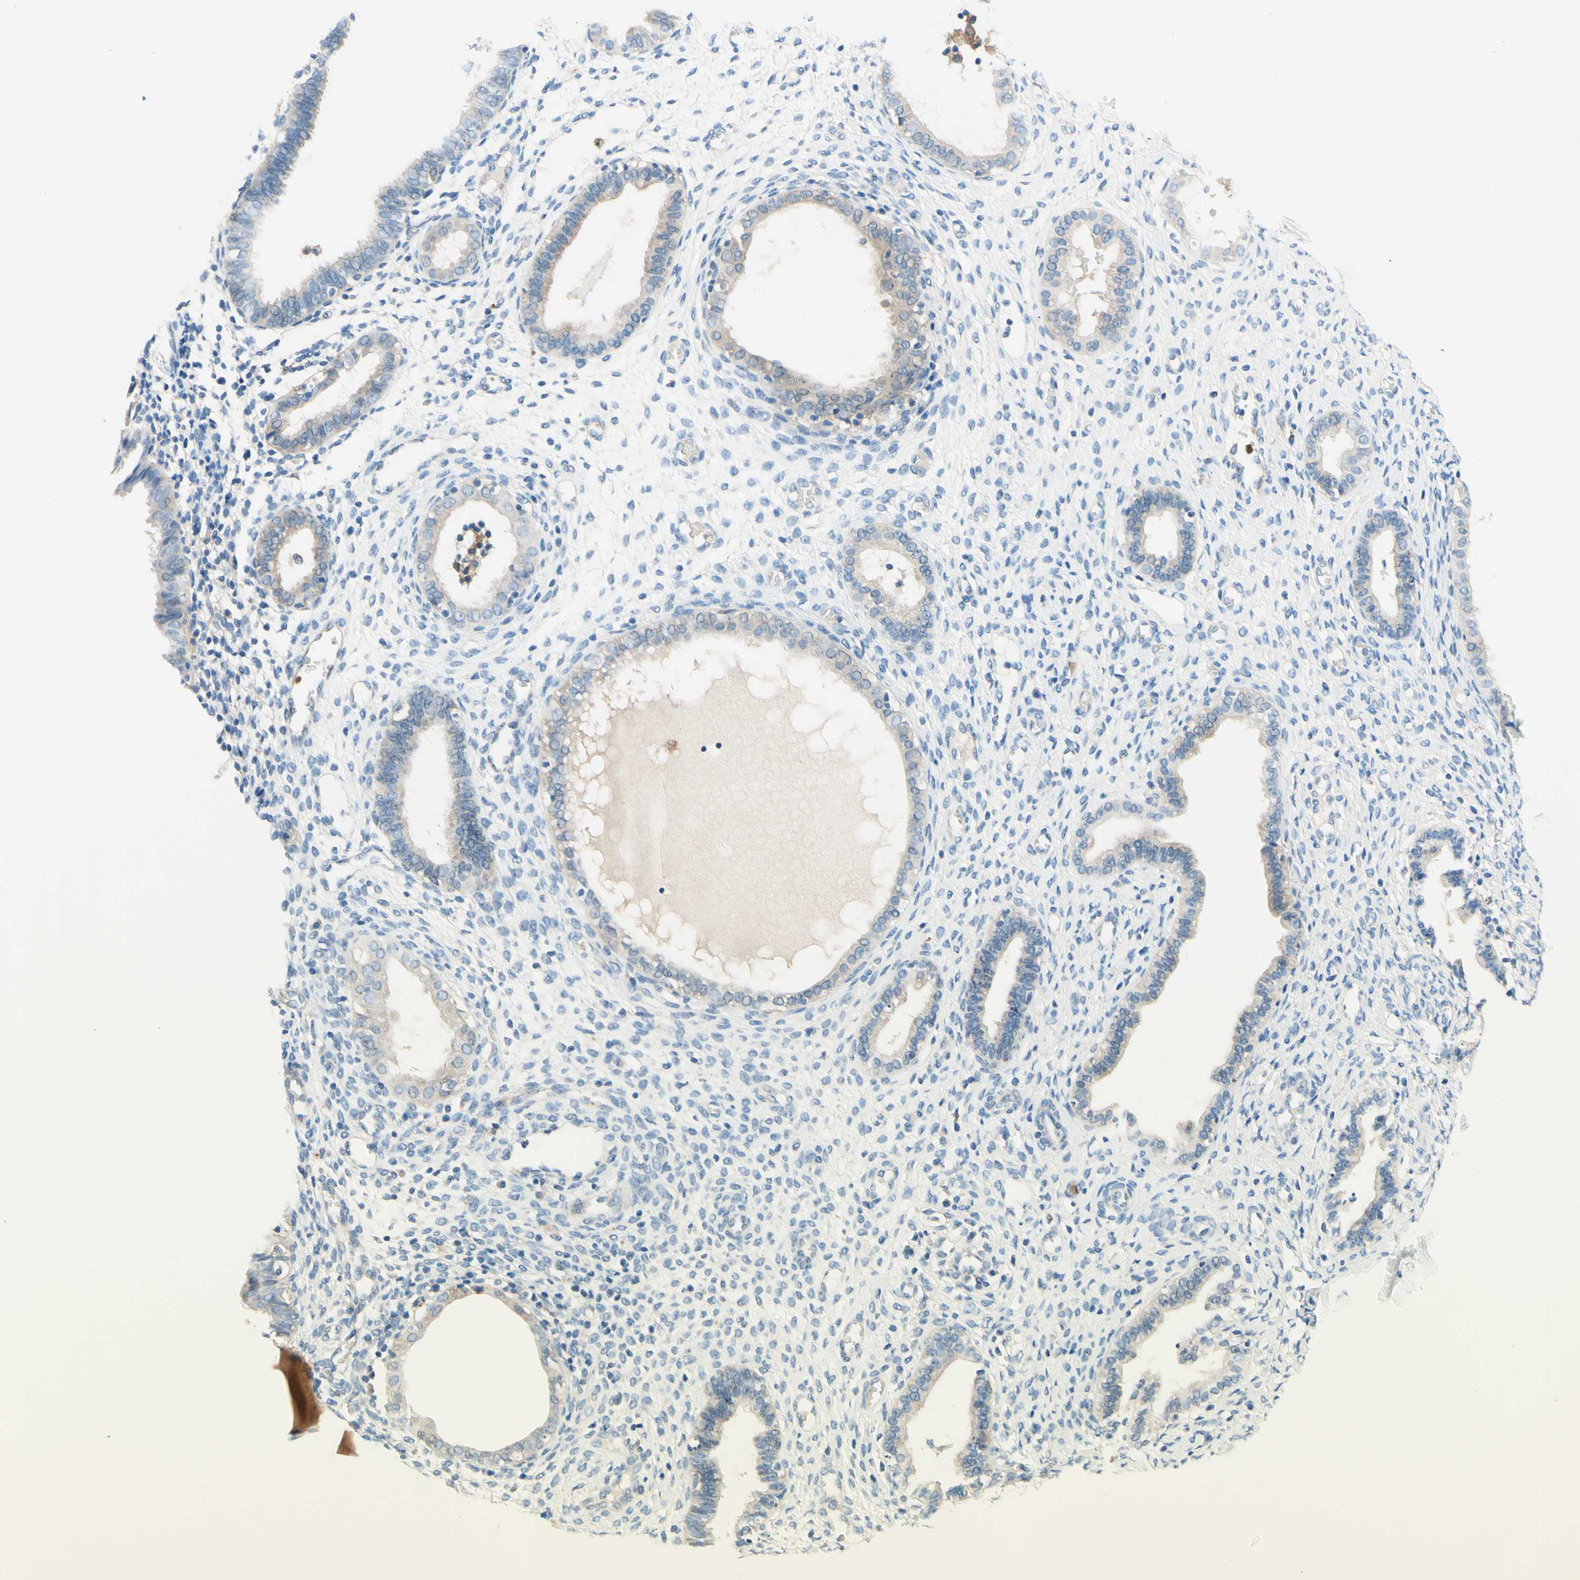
{"staining": {"intensity": "negative", "quantity": "none", "location": "none"}, "tissue": "endometrium", "cell_type": "Cells in endometrial stroma", "image_type": "normal", "snomed": [{"axis": "morphology", "description": "Normal tissue, NOS"}, {"axis": "topography", "description": "Endometrium"}], "caption": "Immunohistochemistry photomicrograph of normal endometrium stained for a protein (brown), which shows no positivity in cells in endometrial stroma.", "gene": "SIGLEC9", "patient": {"sex": "female", "age": 61}}